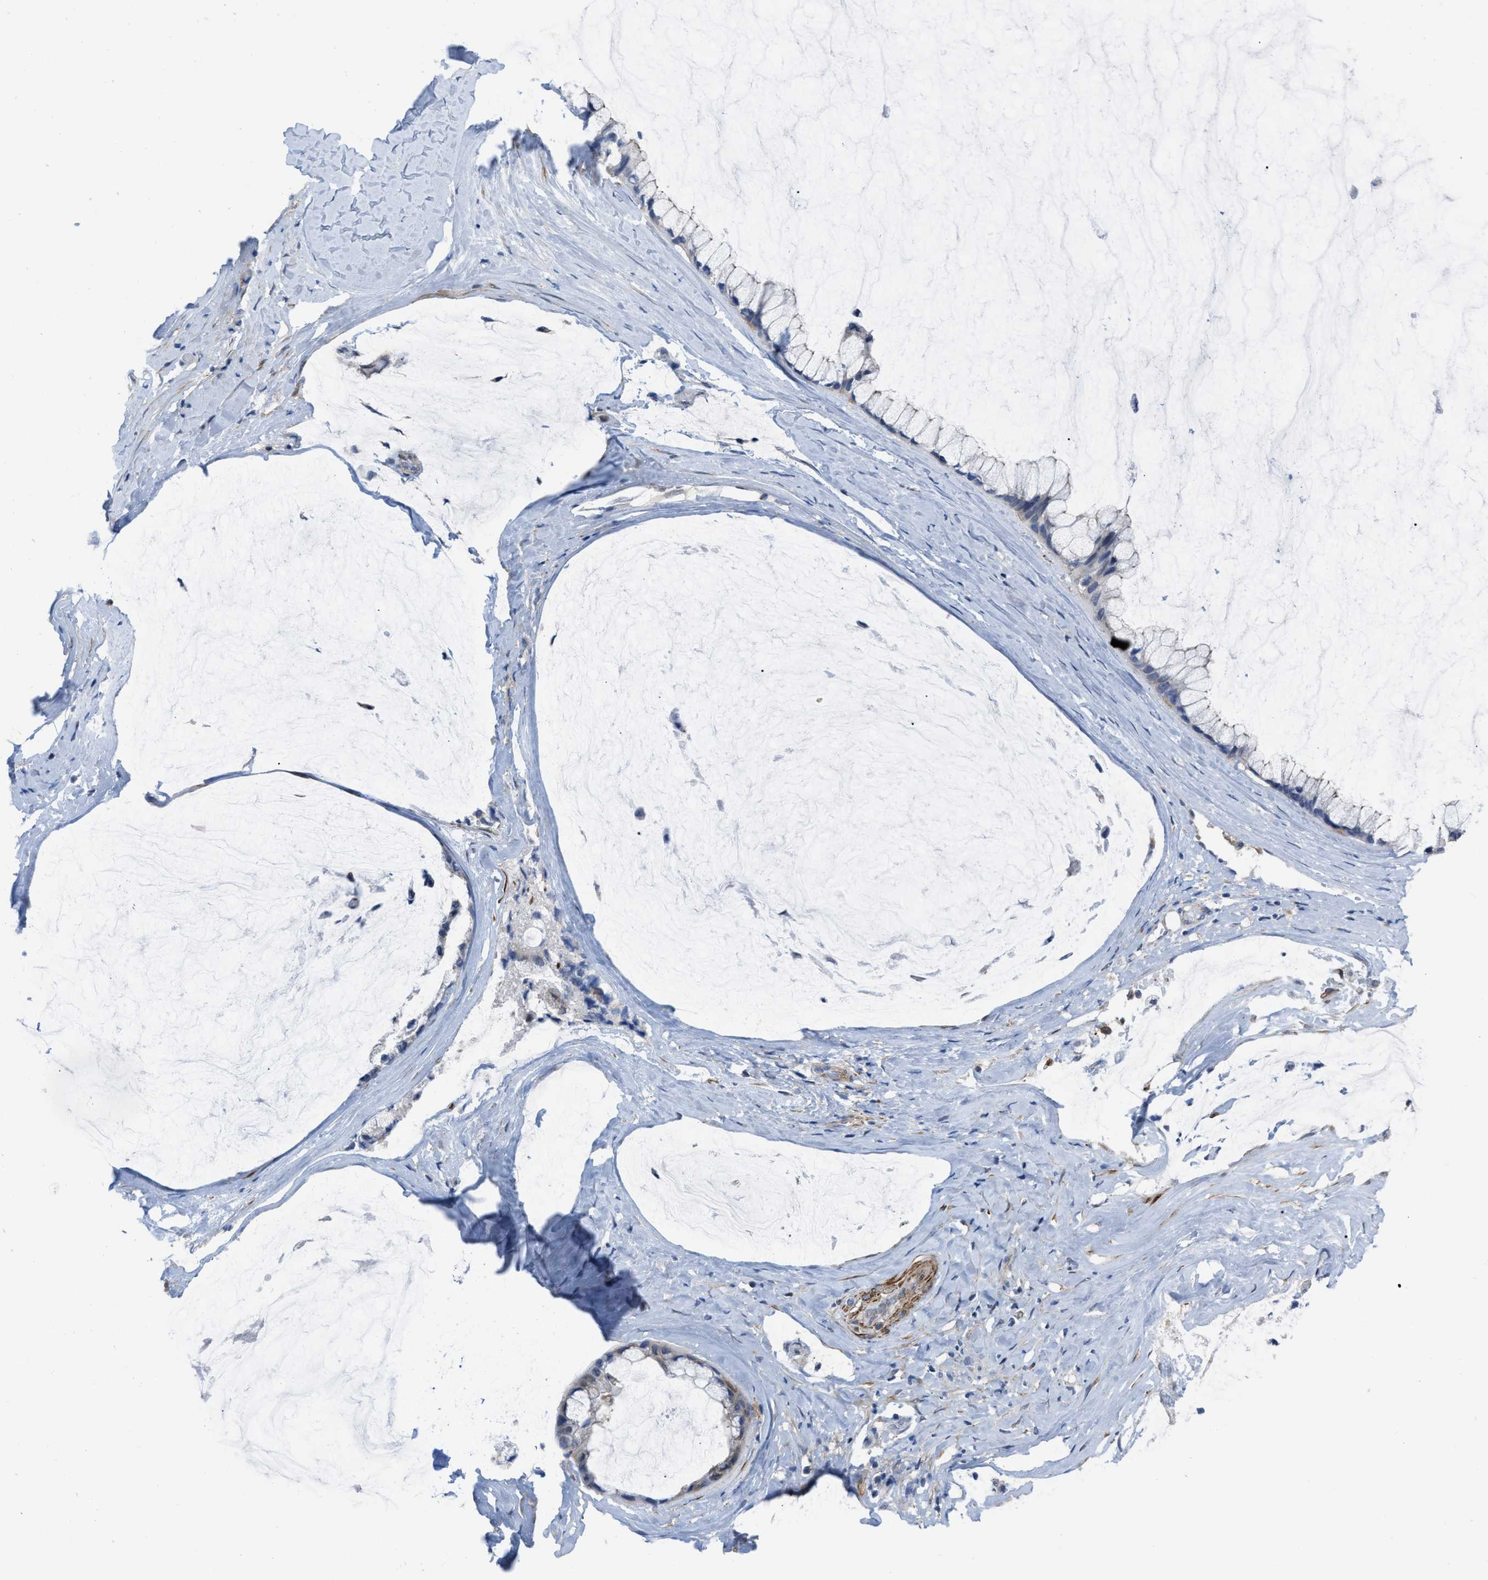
{"staining": {"intensity": "weak", "quantity": "<25%", "location": "cytoplasmic/membranous"}, "tissue": "ovarian cancer", "cell_type": "Tumor cells", "image_type": "cancer", "snomed": [{"axis": "morphology", "description": "Cystadenocarcinoma, mucinous, NOS"}, {"axis": "topography", "description": "Ovary"}], "caption": "The IHC micrograph has no significant expression in tumor cells of ovarian mucinous cystadenocarcinoma tissue.", "gene": "PRMT2", "patient": {"sex": "female", "age": 39}}